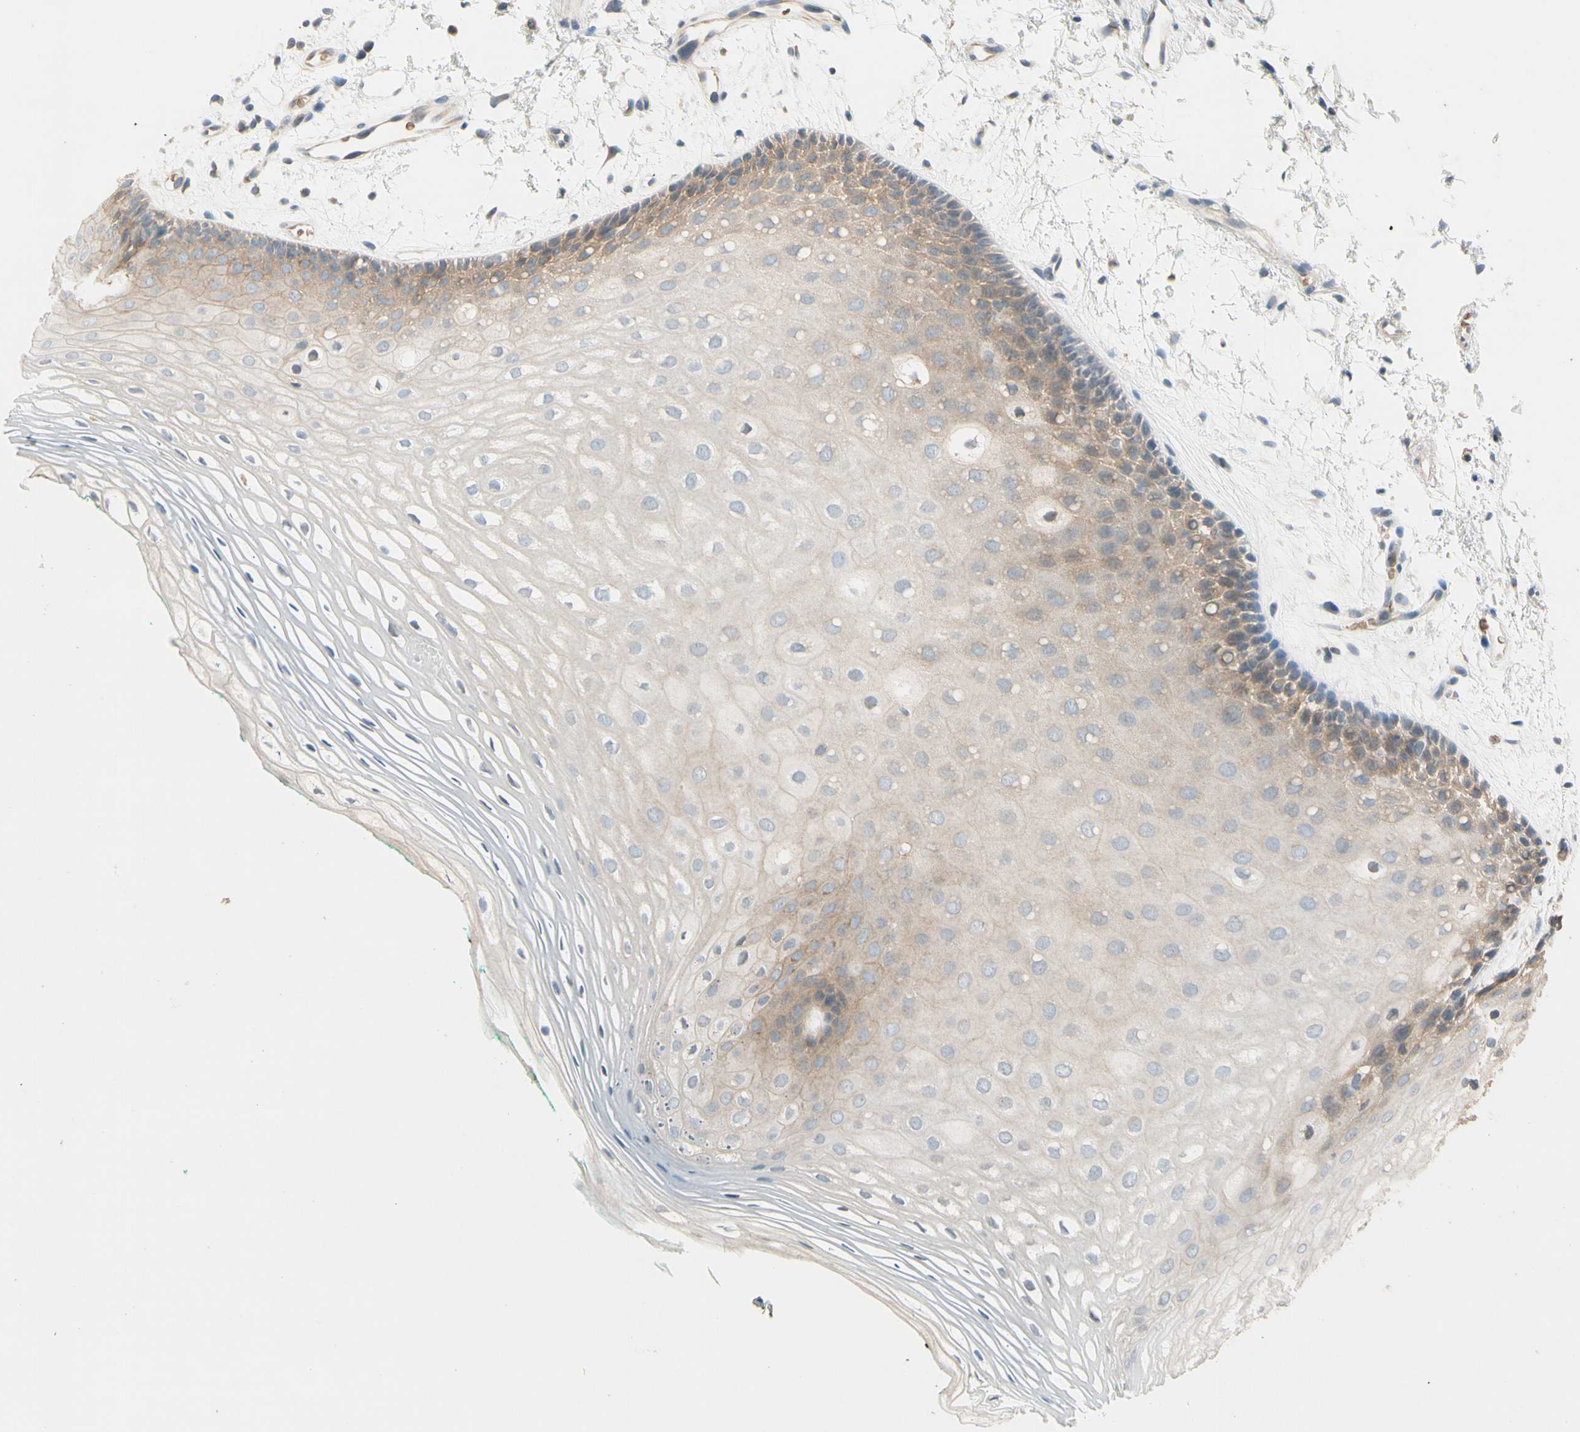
{"staining": {"intensity": "weak", "quantity": "25%-75%", "location": "cytoplasmic/membranous"}, "tissue": "oral mucosa", "cell_type": "Squamous epithelial cells", "image_type": "normal", "snomed": [{"axis": "morphology", "description": "Normal tissue, NOS"}, {"axis": "topography", "description": "Skeletal muscle"}, {"axis": "topography", "description": "Oral tissue"}, {"axis": "topography", "description": "Peripheral nerve tissue"}], "caption": "A photomicrograph of human oral mucosa stained for a protein displays weak cytoplasmic/membranous brown staining in squamous epithelial cells. Nuclei are stained in blue.", "gene": "GYPC", "patient": {"sex": "female", "age": 84}}